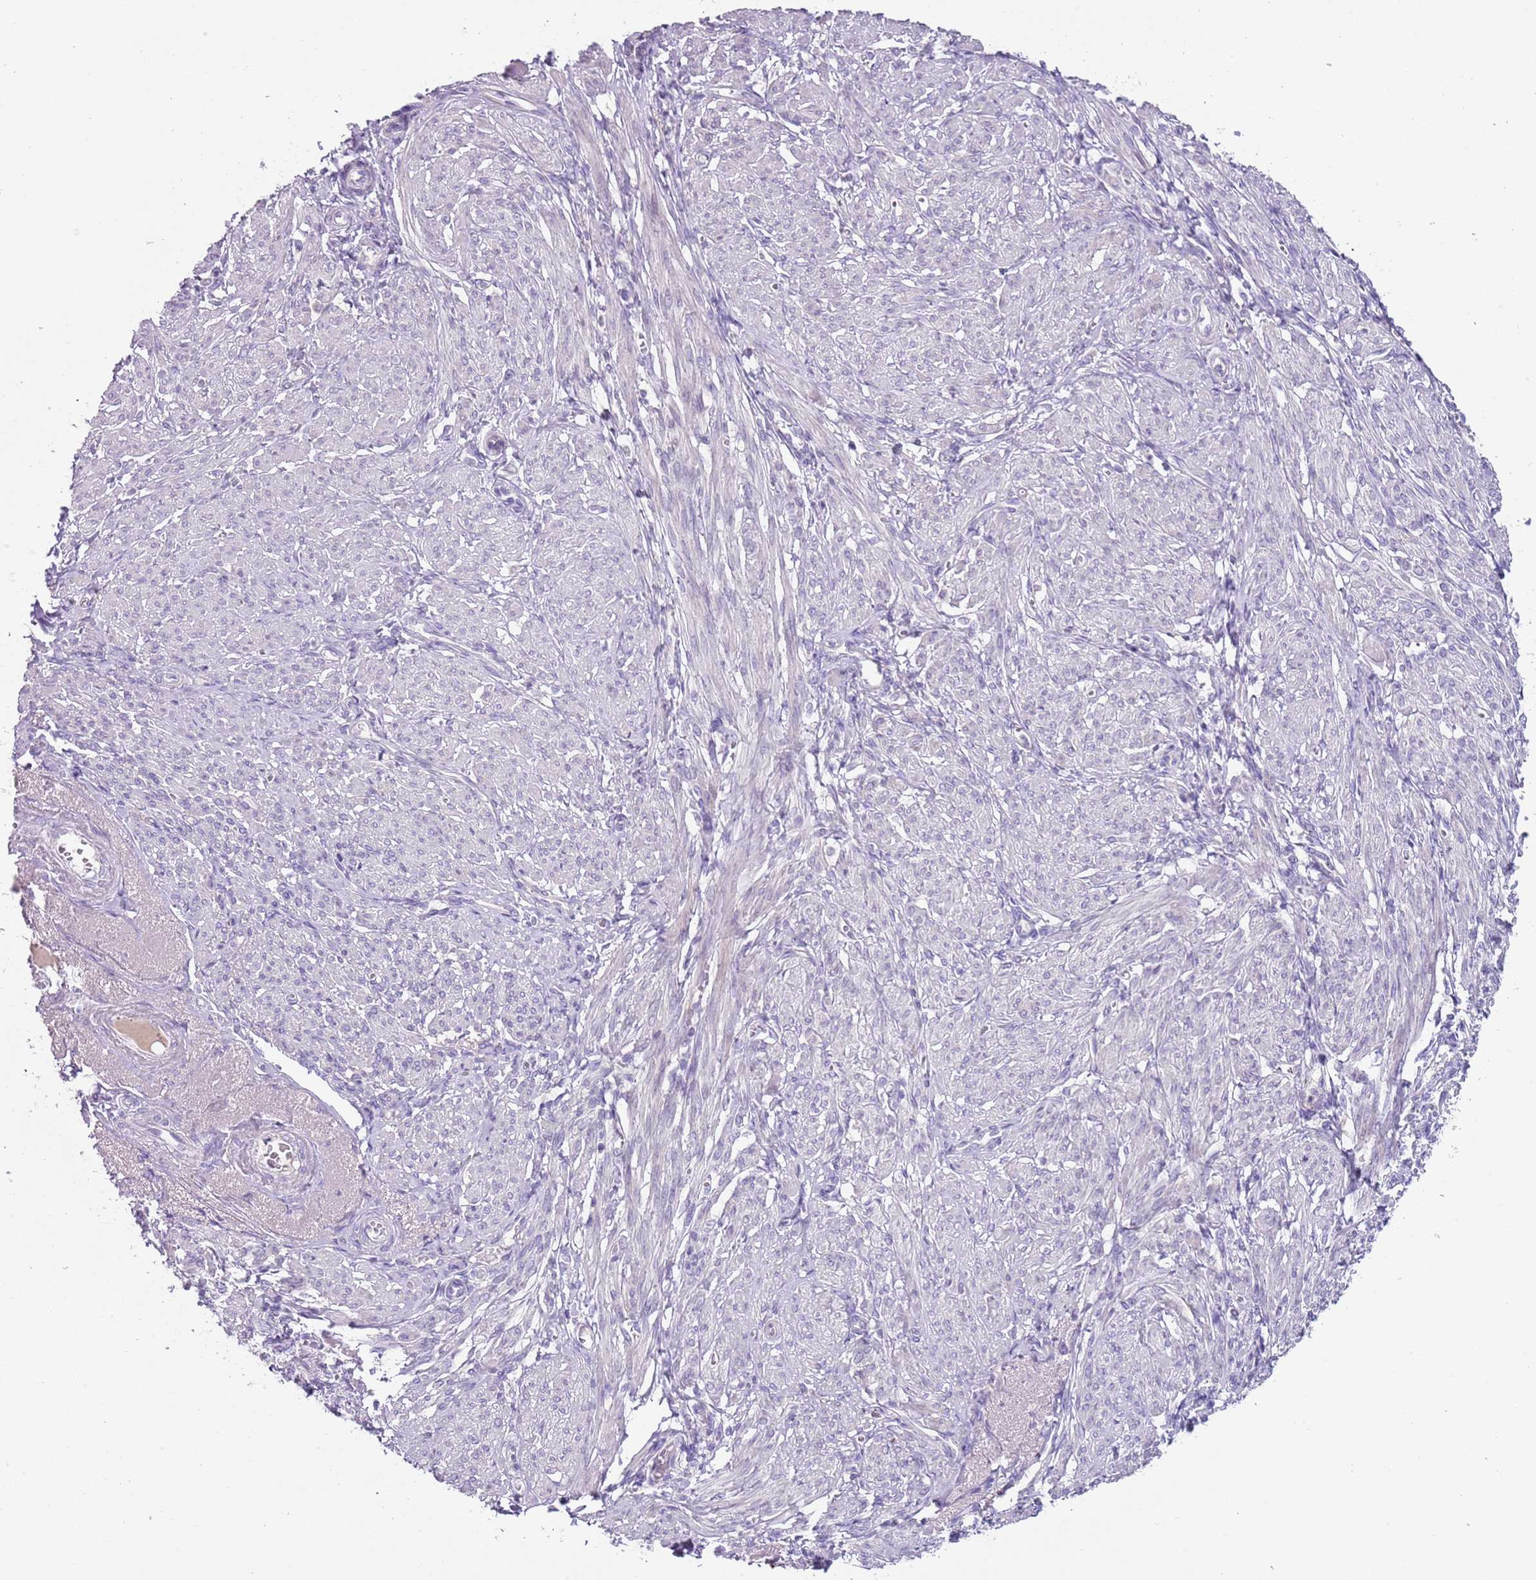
{"staining": {"intensity": "negative", "quantity": "none", "location": "none"}, "tissue": "smooth muscle", "cell_type": "Smooth muscle cells", "image_type": "normal", "snomed": [{"axis": "morphology", "description": "Normal tissue, NOS"}, {"axis": "topography", "description": "Smooth muscle"}], "caption": "High power microscopy image of an immunohistochemistry histopathology image of unremarkable smooth muscle, revealing no significant expression in smooth muscle cells. (Stains: DAB IHC with hematoxylin counter stain, Microscopy: brightfield microscopy at high magnification).", "gene": "C2CD3", "patient": {"sex": "female", "age": 39}}